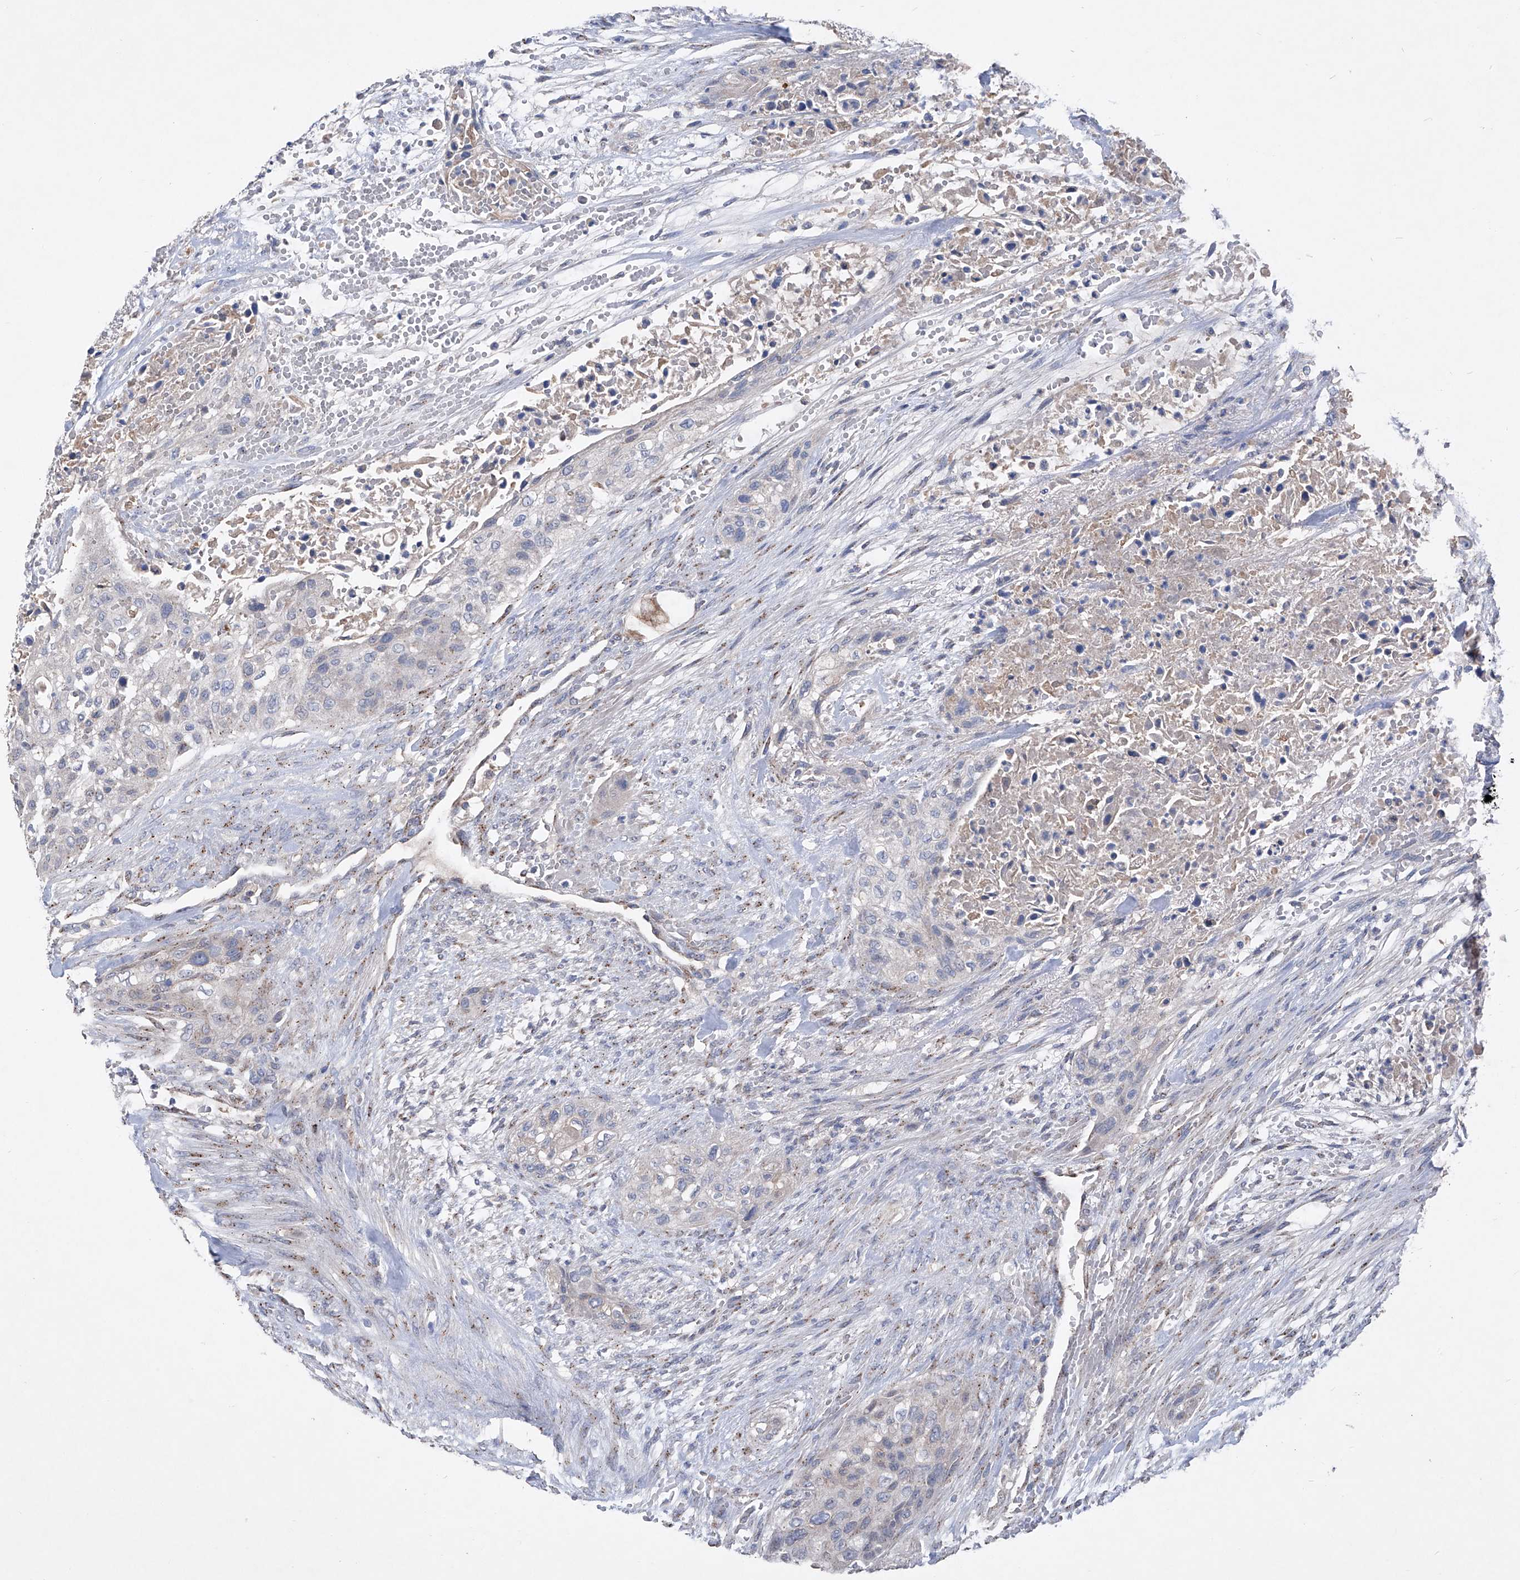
{"staining": {"intensity": "negative", "quantity": "none", "location": "none"}, "tissue": "urothelial cancer", "cell_type": "Tumor cells", "image_type": "cancer", "snomed": [{"axis": "morphology", "description": "Urothelial carcinoma, High grade"}, {"axis": "topography", "description": "Urinary bladder"}], "caption": "The immunohistochemistry (IHC) micrograph has no significant staining in tumor cells of urothelial carcinoma (high-grade) tissue.", "gene": "PCSK5", "patient": {"sex": "male", "age": 35}}